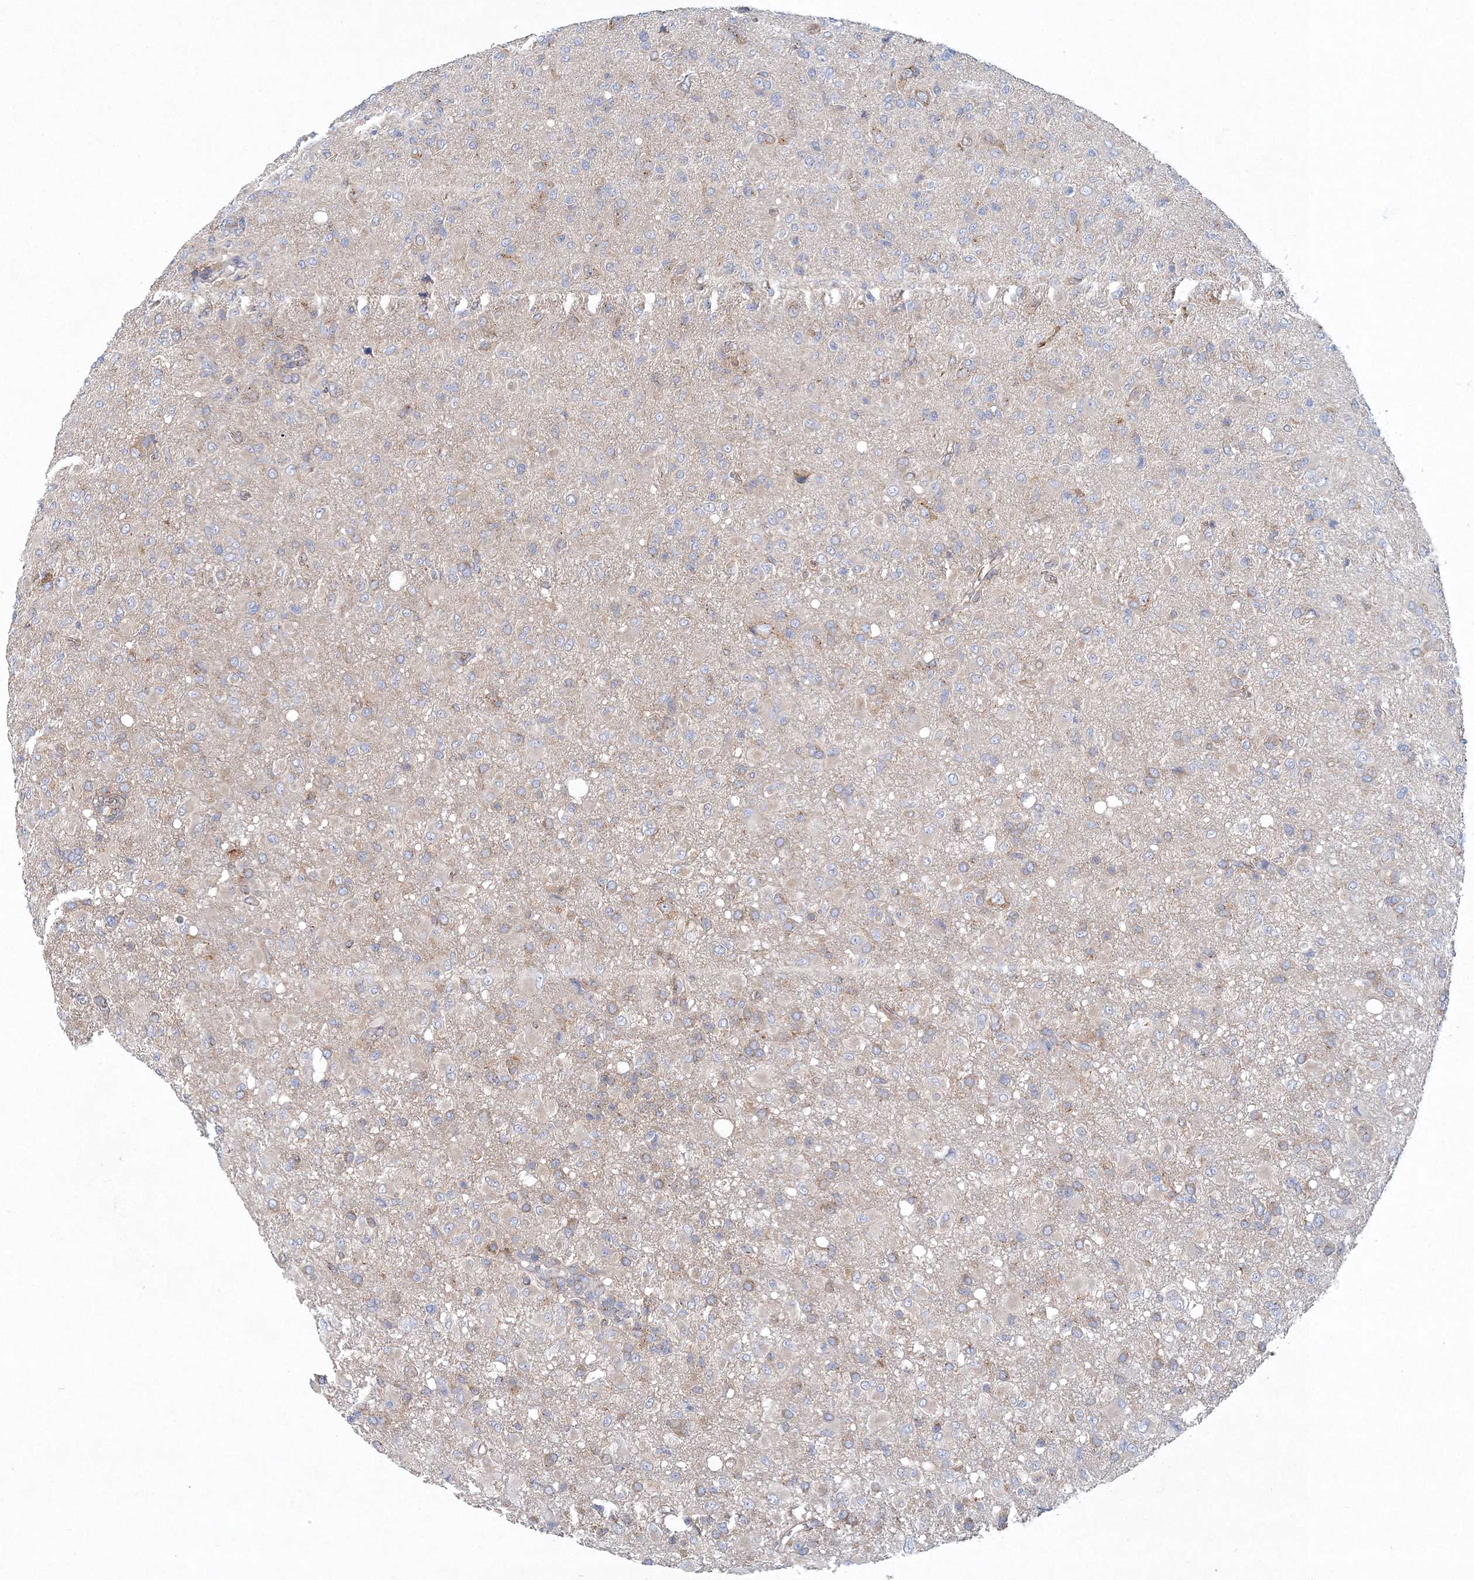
{"staining": {"intensity": "weak", "quantity": "<25%", "location": "cytoplasmic/membranous"}, "tissue": "glioma", "cell_type": "Tumor cells", "image_type": "cancer", "snomed": [{"axis": "morphology", "description": "Glioma, malignant, High grade"}, {"axis": "topography", "description": "Brain"}], "caption": "High power microscopy micrograph of an immunohistochemistry (IHC) image of glioma, revealing no significant positivity in tumor cells. (DAB immunohistochemistry visualized using brightfield microscopy, high magnification).", "gene": "SEC23IP", "patient": {"sex": "female", "age": 57}}